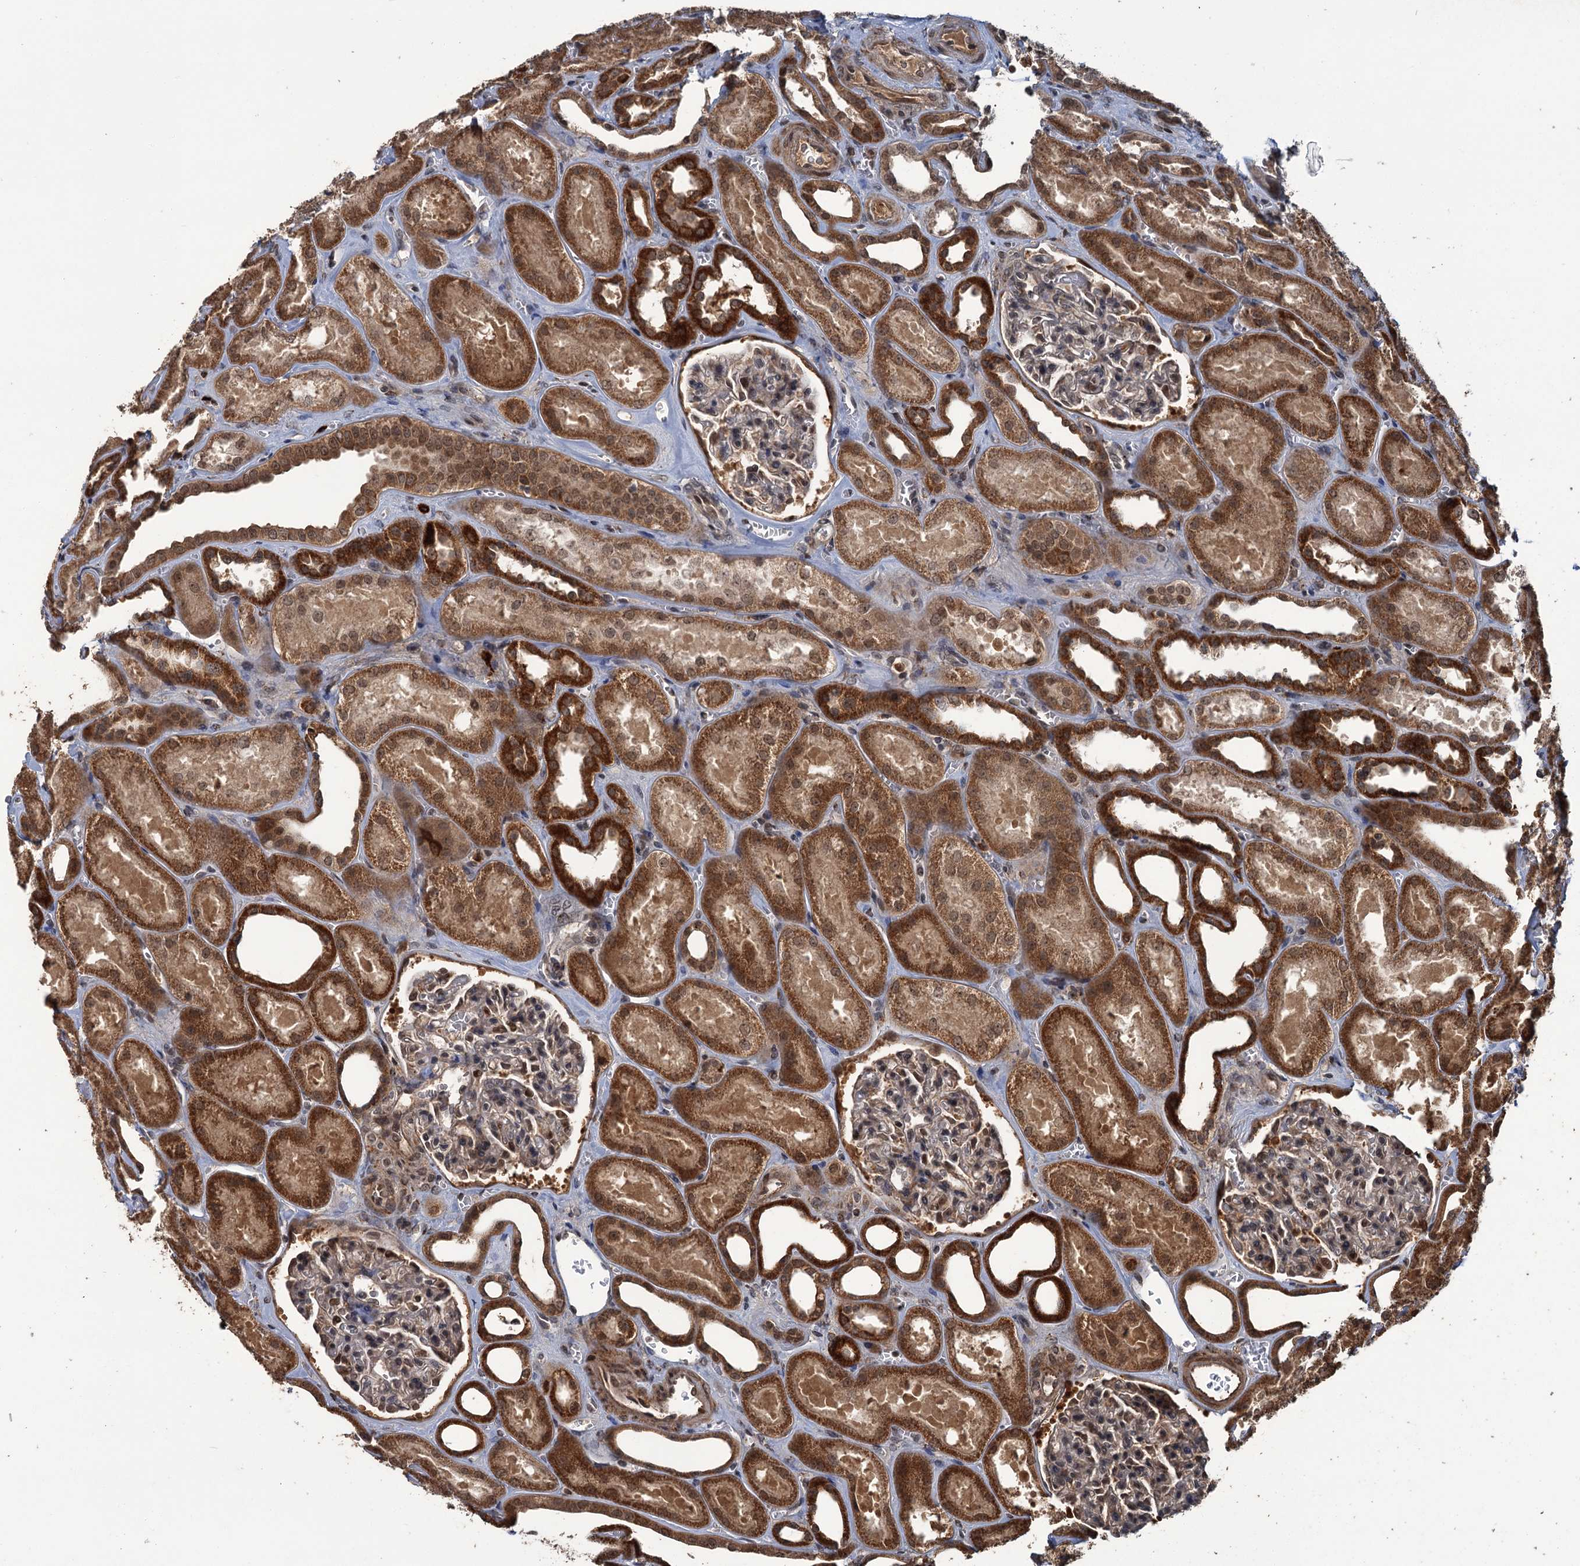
{"staining": {"intensity": "moderate", "quantity": "<25%", "location": "nuclear"}, "tissue": "kidney", "cell_type": "Cells in glomeruli", "image_type": "normal", "snomed": [{"axis": "morphology", "description": "Normal tissue, NOS"}, {"axis": "morphology", "description": "Adenocarcinoma, NOS"}, {"axis": "topography", "description": "Kidney"}], "caption": "IHC micrograph of normal kidney stained for a protein (brown), which displays low levels of moderate nuclear expression in about <25% of cells in glomeruli.", "gene": "KANSL2", "patient": {"sex": "female", "age": 68}}